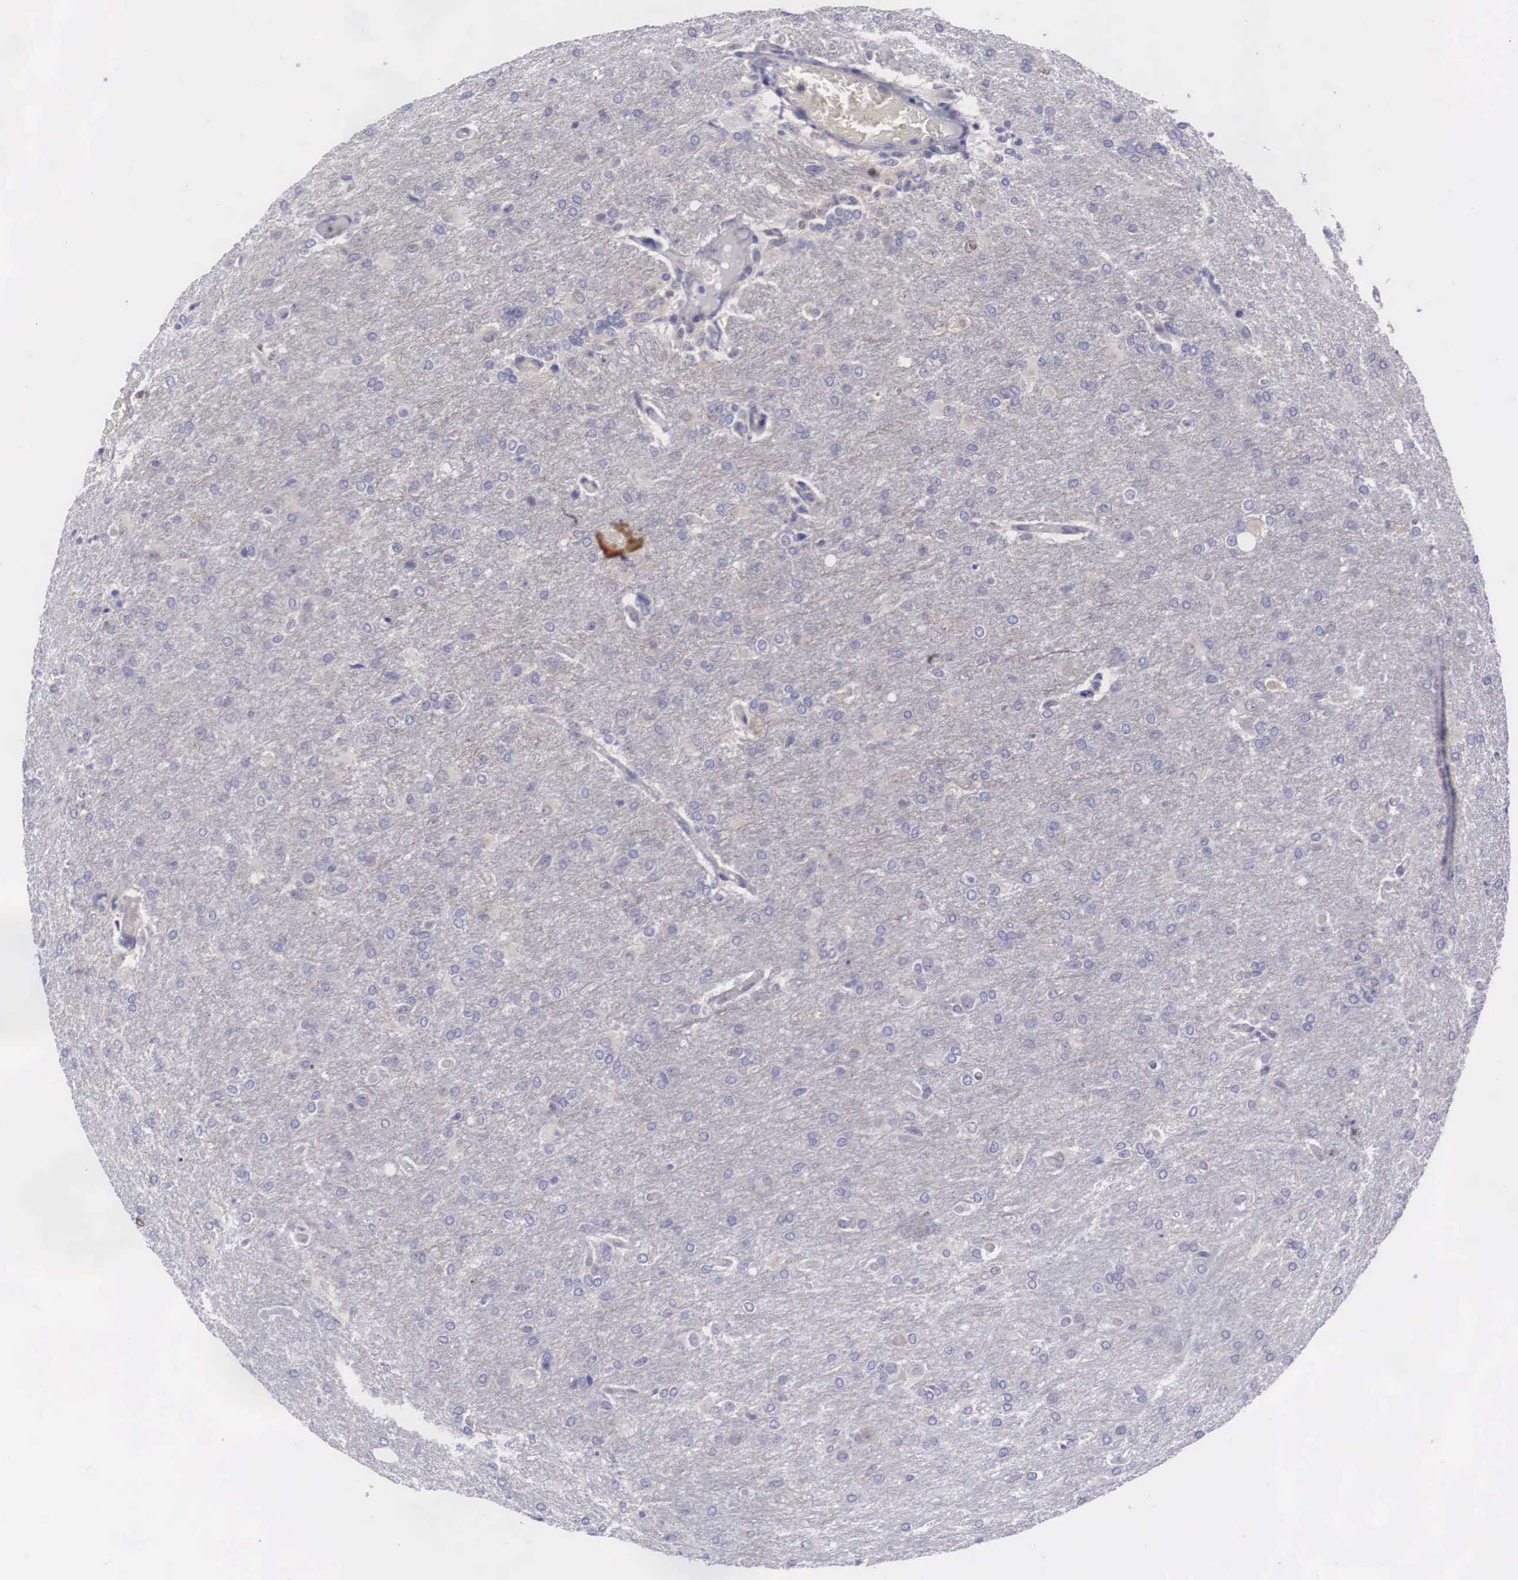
{"staining": {"intensity": "negative", "quantity": "none", "location": "none"}, "tissue": "glioma", "cell_type": "Tumor cells", "image_type": "cancer", "snomed": [{"axis": "morphology", "description": "Glioma, malignant, High grade"}, {"axis": "topography", "description": "Brain"}], "caption": "Immunohistochemistry image of human glioma stained for a protein (brown), which demonstrates no positivity in tumor cells.", "gene": "MAST4", "patient": {"sex": "male", "age": 68}}